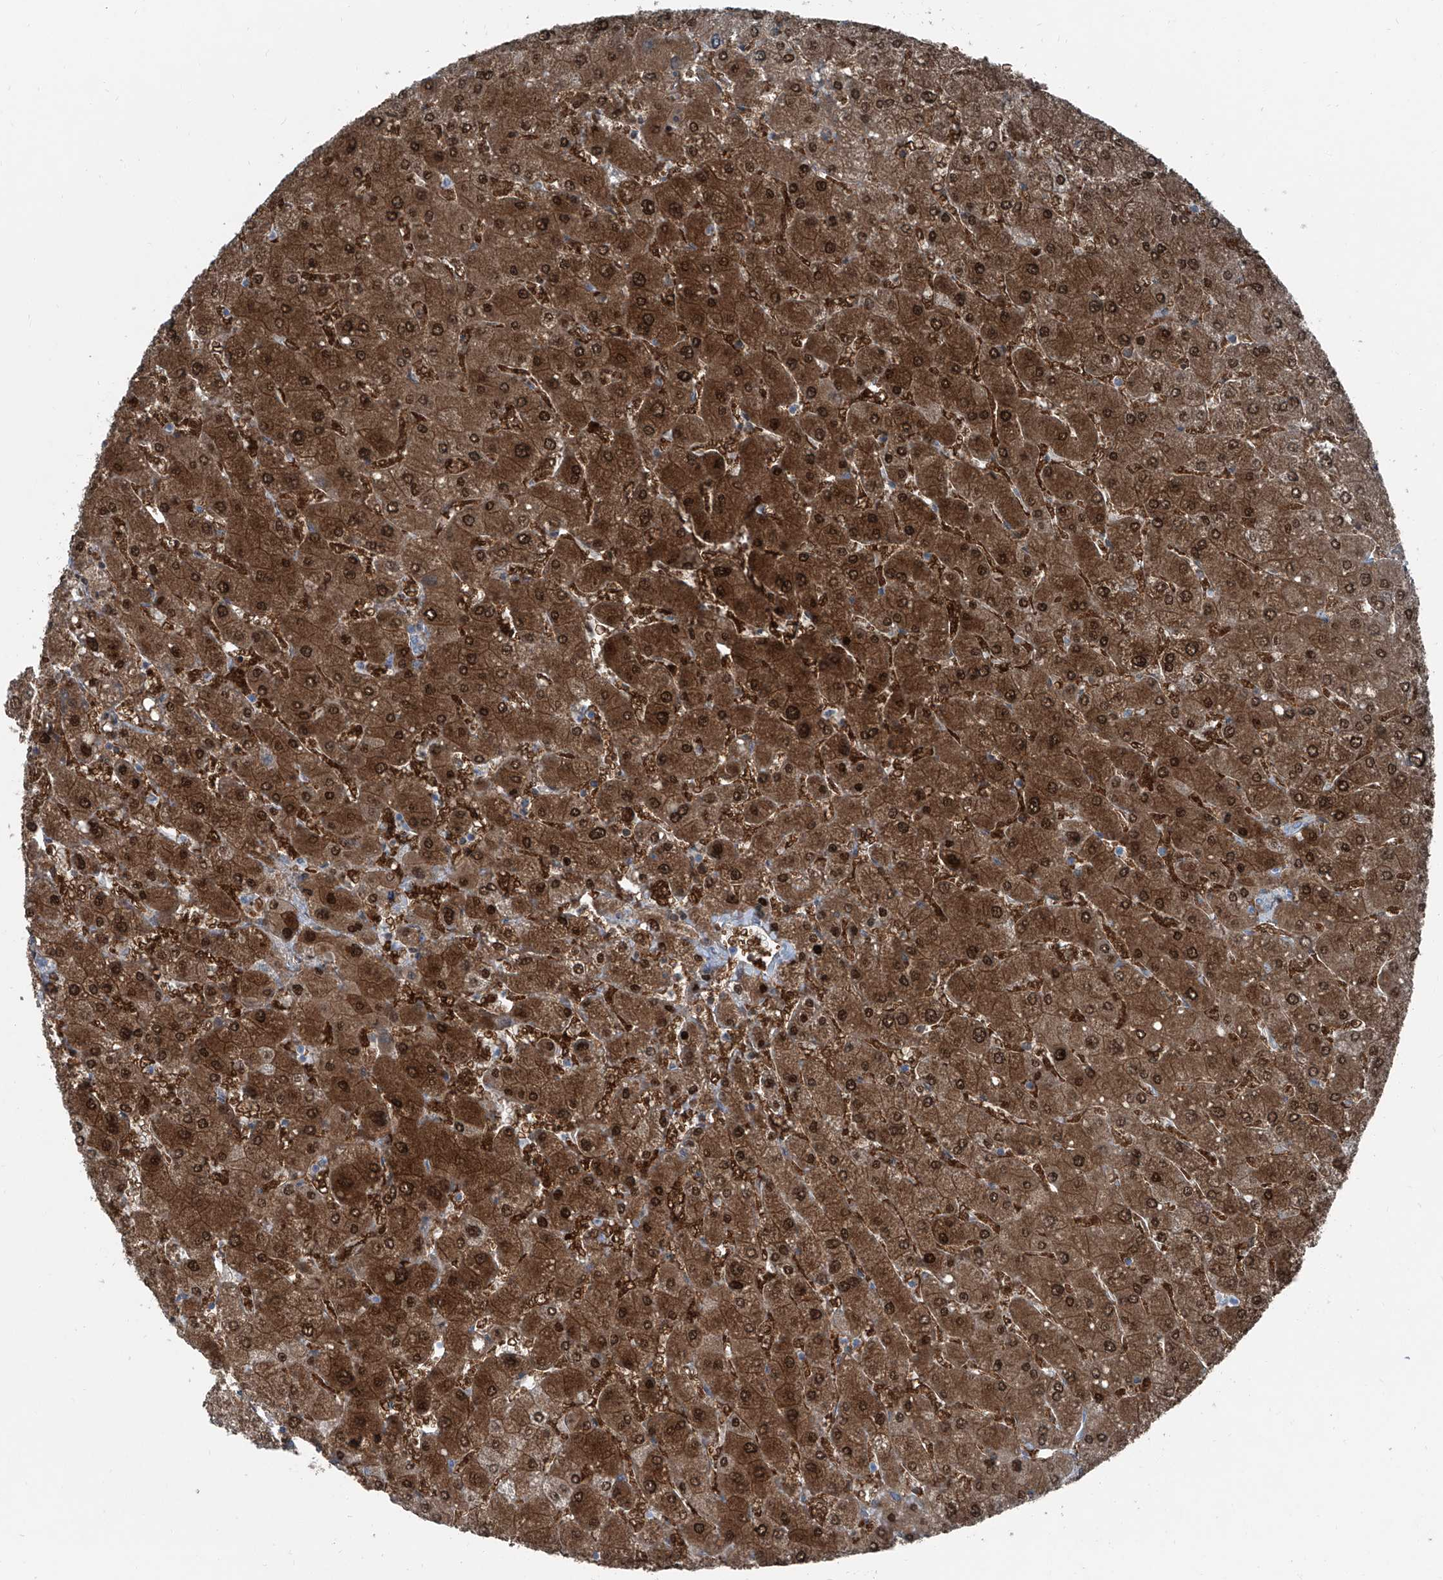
{"staining": {"intensity": "negative", "quantity": "none", "location": "none"}, "tissue": "liver", "cell_type": "Cholangiocytes", "image_type": "normal", "snomed": [{"axis": "morphology", "description": "Normal tissue, NOS"}, {"axis": "topography", "description": "Liver"}], "caption": "This is an immunohistochemistry image of normal liver. There is no positivity in cholangiocytes.", "gene": "RGN", "patient": {"sex": "male", "age": 55}}